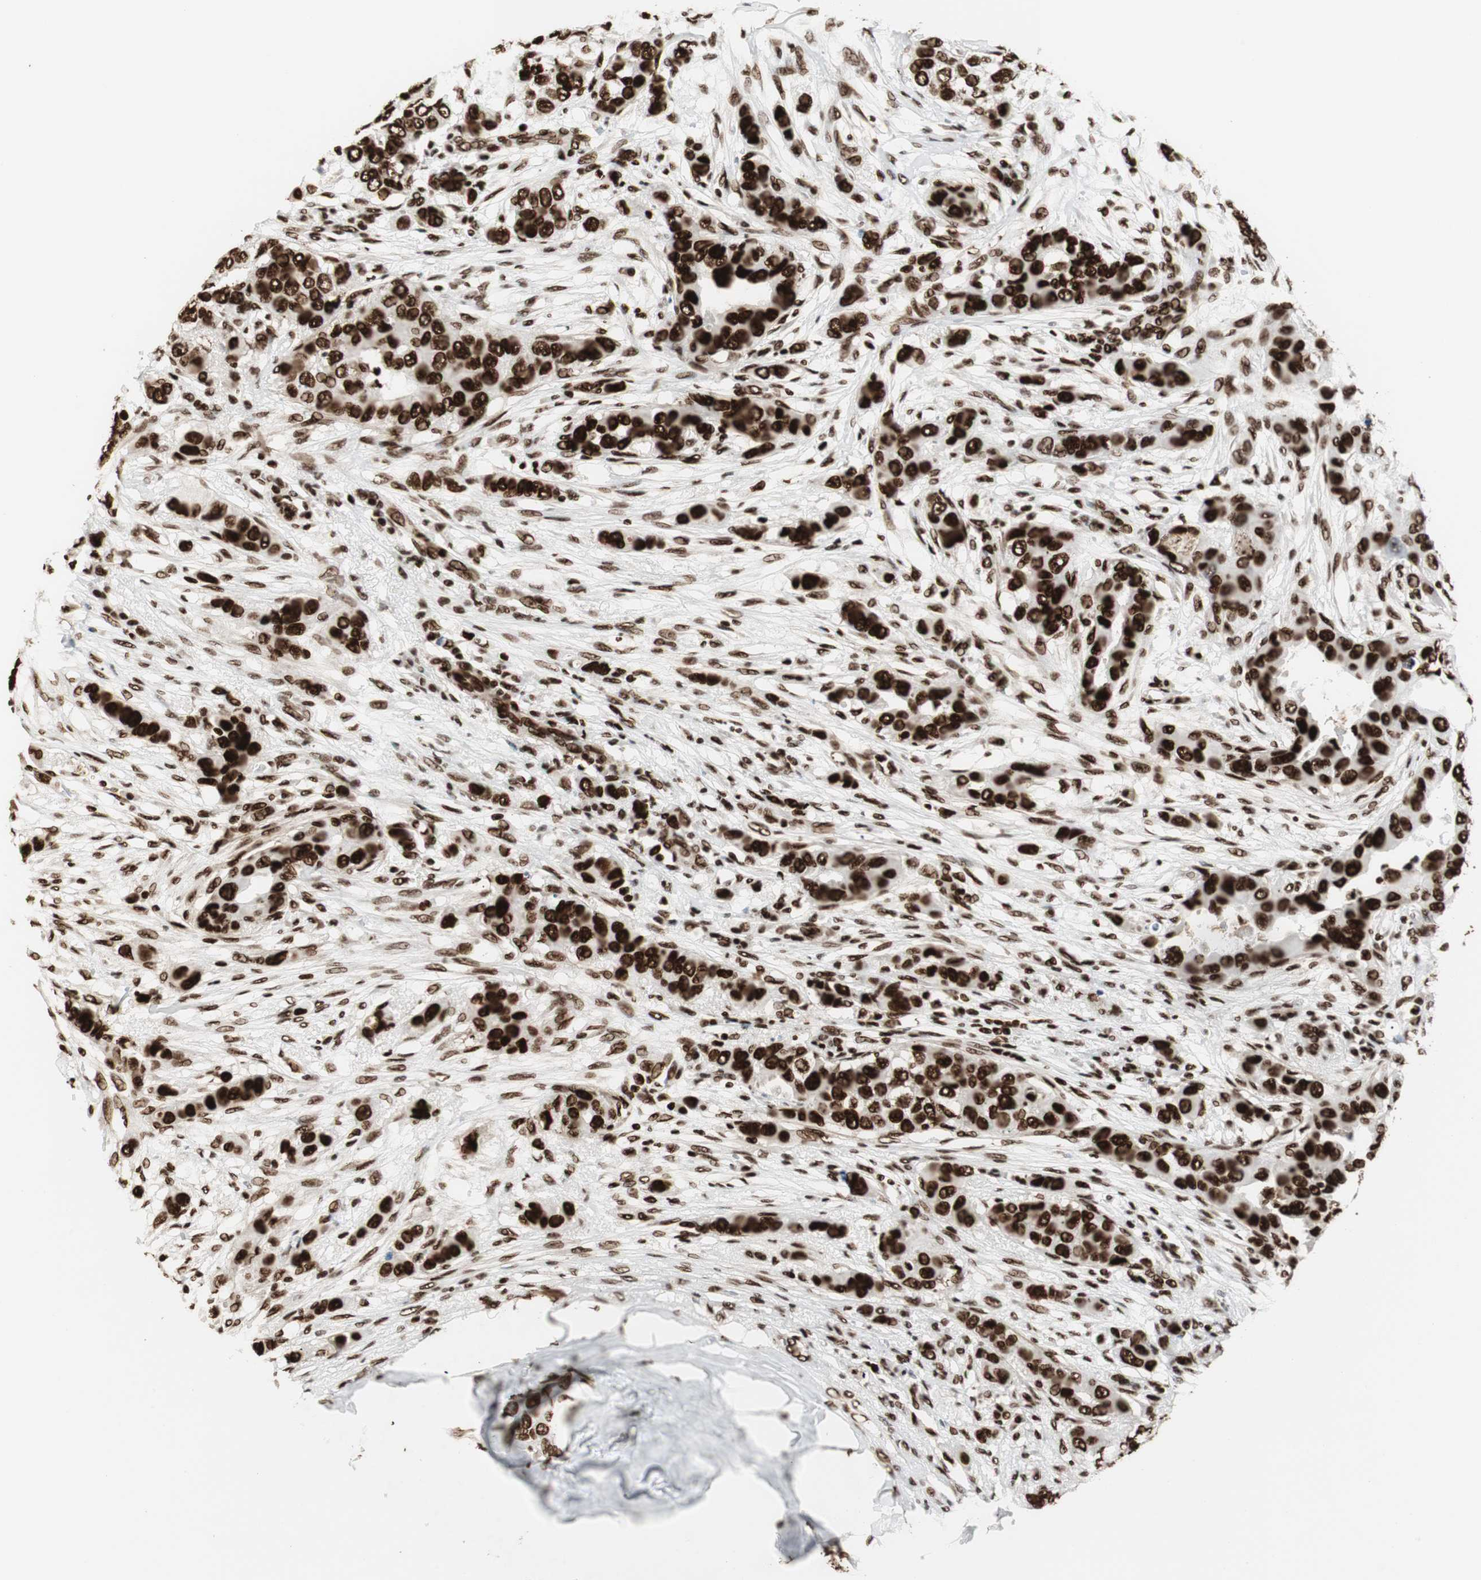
{"staining": {"intensity": "strong", "quantity": ">75%", "location": "nuclear"}, "tissue": "breast cancer", "cell_type": "Tumor cells", "image_type": "cancer", "snomed": [{"axis": "morphology", "description": "Duct carcinoma"}, {"axis": "topography", "description": "Breast"}], "caption": "Immunohistochemistry (IHC) of human breast cancer displays high levels of strong nuclear staining in about >75% of tumor cells. The staining was performed using DAB (3,3'-diaminobenzidine), with brown indicating positive protein expression. Nuclei are stained blue with hematoxylin.", "gene": "MTA2", "patient": {"sex": "female", "age": 50}}